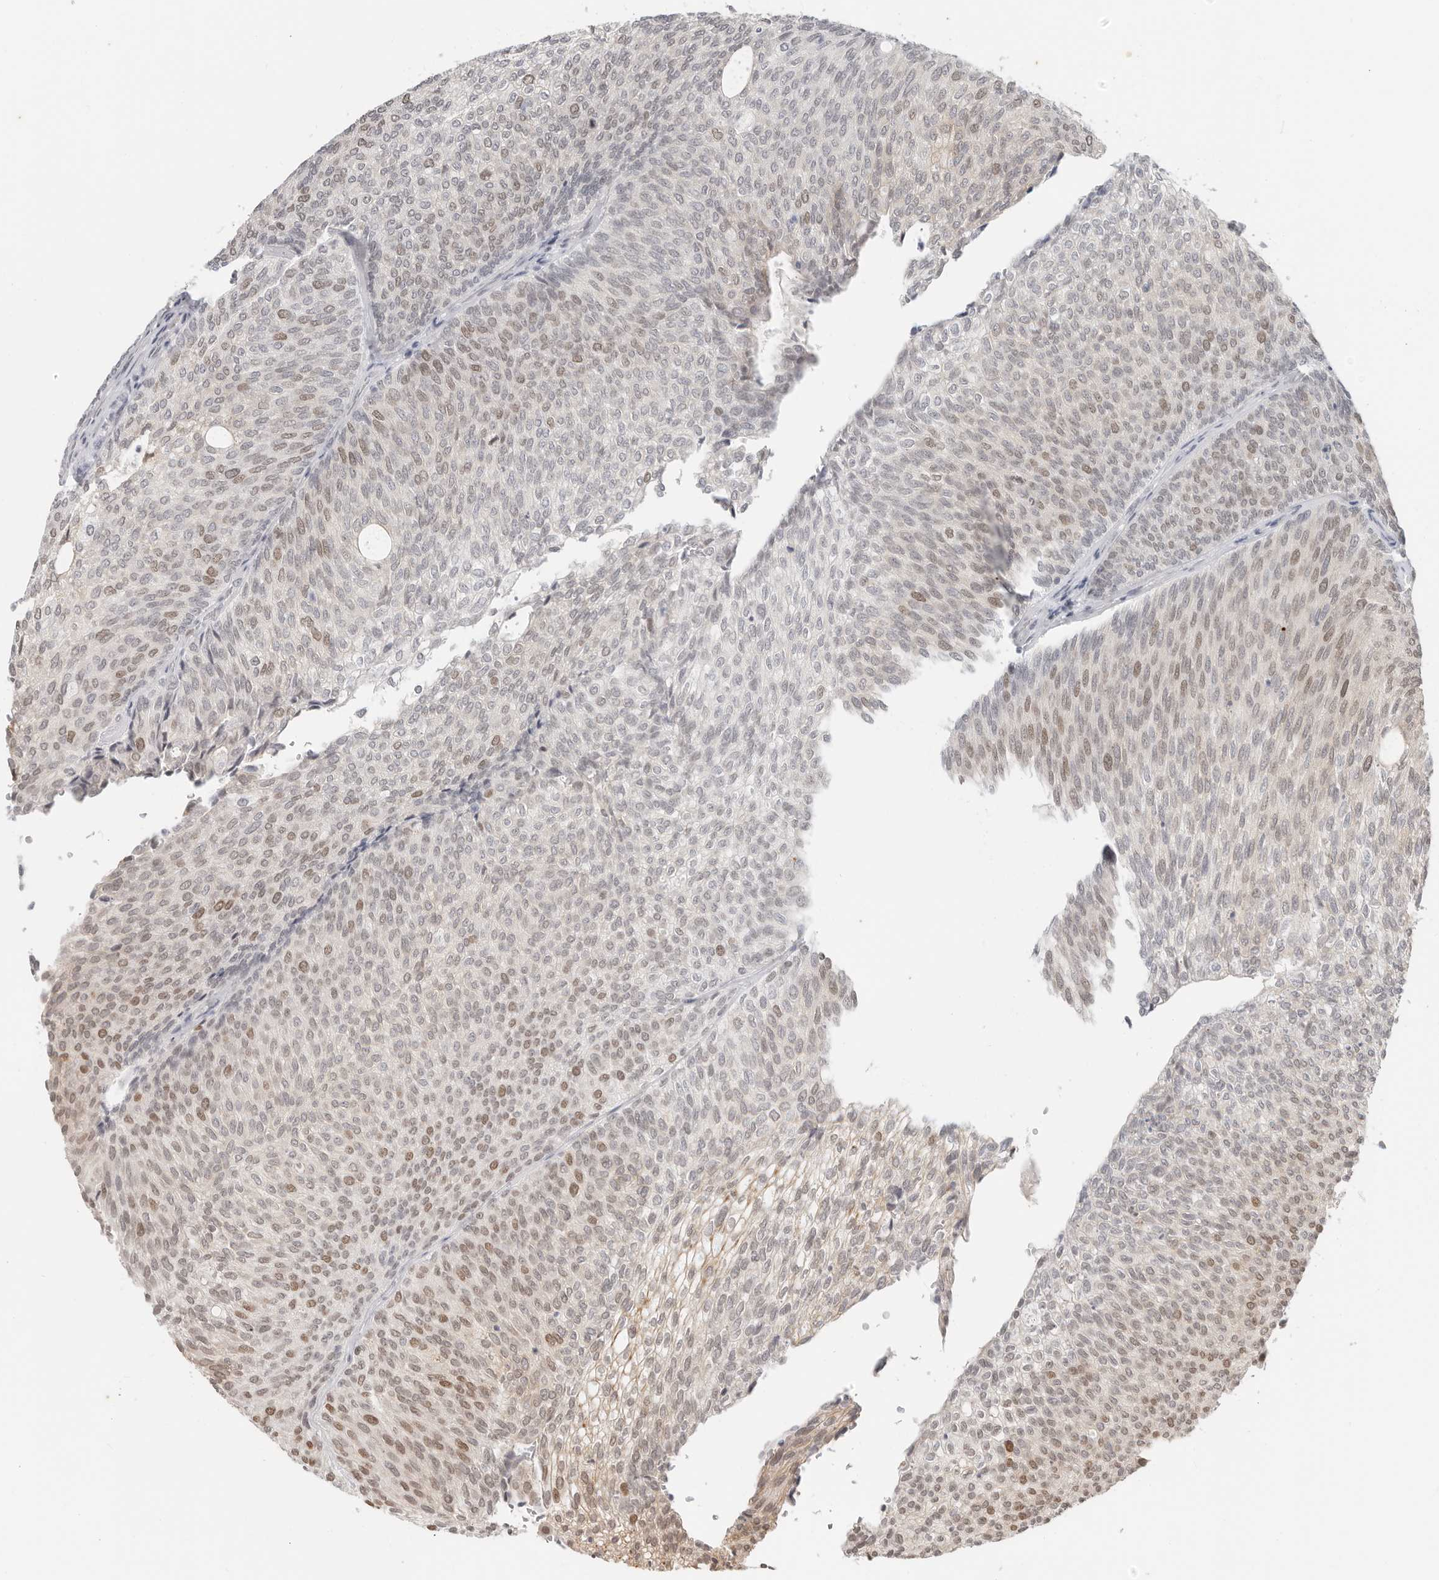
{"staining": {"intensity": "moderate", "quantity": "<25%", "location": "nuclear"}, "tissue": "urothelial cancer", "cell_type": "Tumor cells", "image_type": "cancer", "snomed": [{"axis": "morphology", "description": "Urothelial carcinoma, Low grade"}, {"axis": "topography", "description": "Urinary bladder"}], "caption": "Immunohistochemistry (IHC) (DAB (3,3'-diaminobenzidine)) staining of urothelial carcinoma (low-grade) displays moderate nuclear protein expression in about <25% of tumor cells.", "gene": "RFC2", "patient": {"sex": "female", "age": 79}}